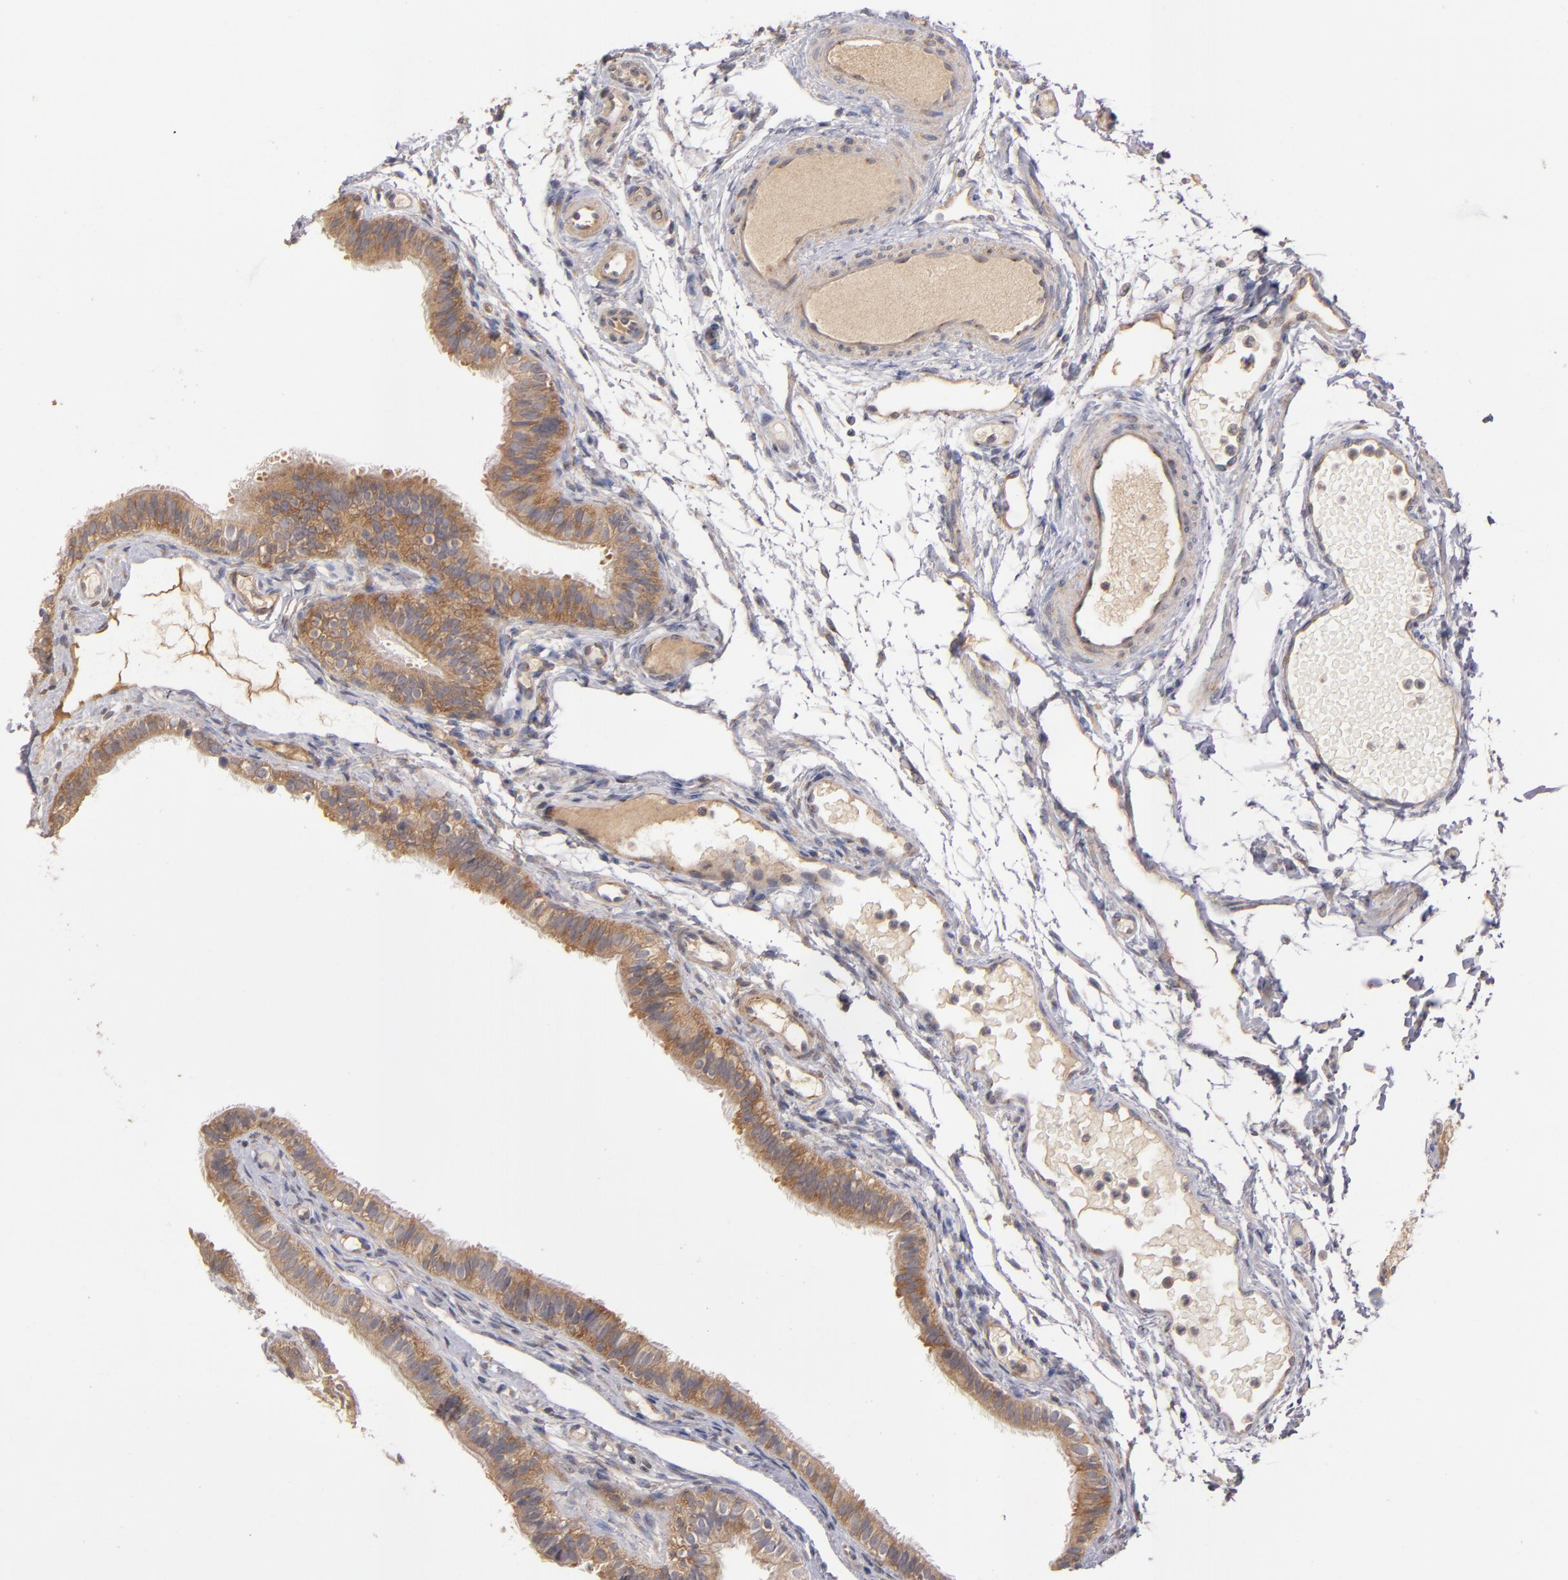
{"staining": {"intensity": "moderate", "quantity": ">75%", "location": "cytoplasmic/membranous"}, "tissue": "fallopian tube", "cell_type": "Glandular cells", "image_type": "normal", "snomed": [{"axis": "morphology", "description": "Normal tissue, NOS"}, {"axis": "topography", "description": "Fallopian tube"}, {"axis": "topography", "description": "Ovary"}], "caption": "Benign fallopian tube reveals moderate cytoplasmic/membranous expression in approximately >75% of glandular cells, visualized by immunohistochemistry.", "gene": "UPF3B", "patient": {"sex": "female", "age": 51}}